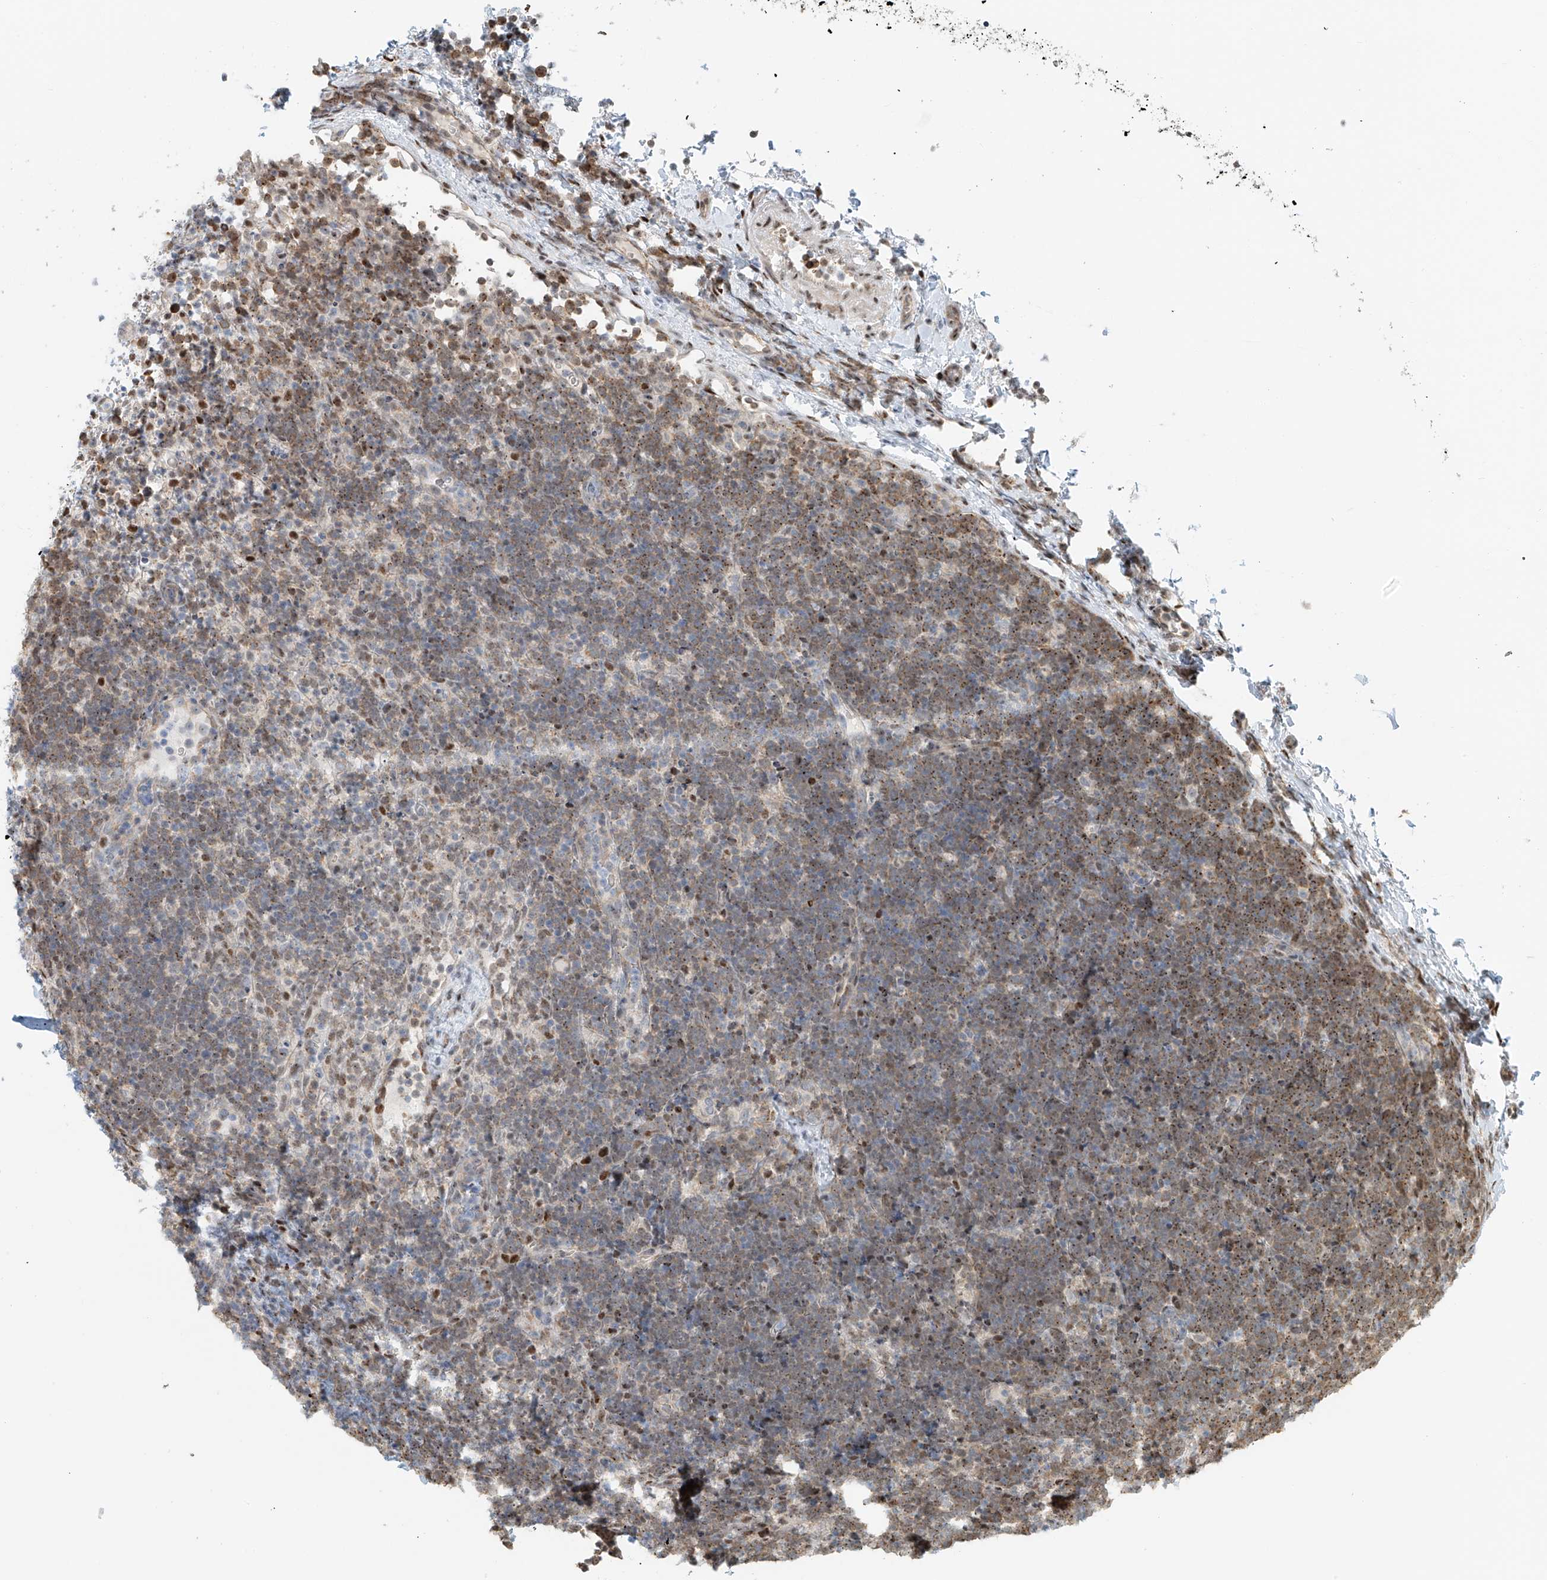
{"staining": {"intensity": "weak", "quantity": "25%-75%", "location": "cytoplasmic/membranous,nuclear"}, "tissue": "lymphoma", "cell_type": "Tumor cells", "image_type": "cancer", "snomed": [{"axis": "morphology", "description": "Malignant lymphoma, non-Hodgkin's type, High grade"}, {"axis": "topography", "description": "Lymph node"}], "caption": "High-grade malignant lymphoma, non-Hodgkin's type stained with DAB (3,3'-diaminobenzidine) immunohistochemistry (IHC) shows low levels of weak cytoplasmic/membranous and nuclear positivity in approximately 25%-75% of tumor cells. The staining was performed using DAB to visualize the protein expression in brown, while the nuclei were stained in blue with hematoxylin (Magnification: 20x).", "gene": "ZNF514", "patient": {"sex": "male", "age": 13}}